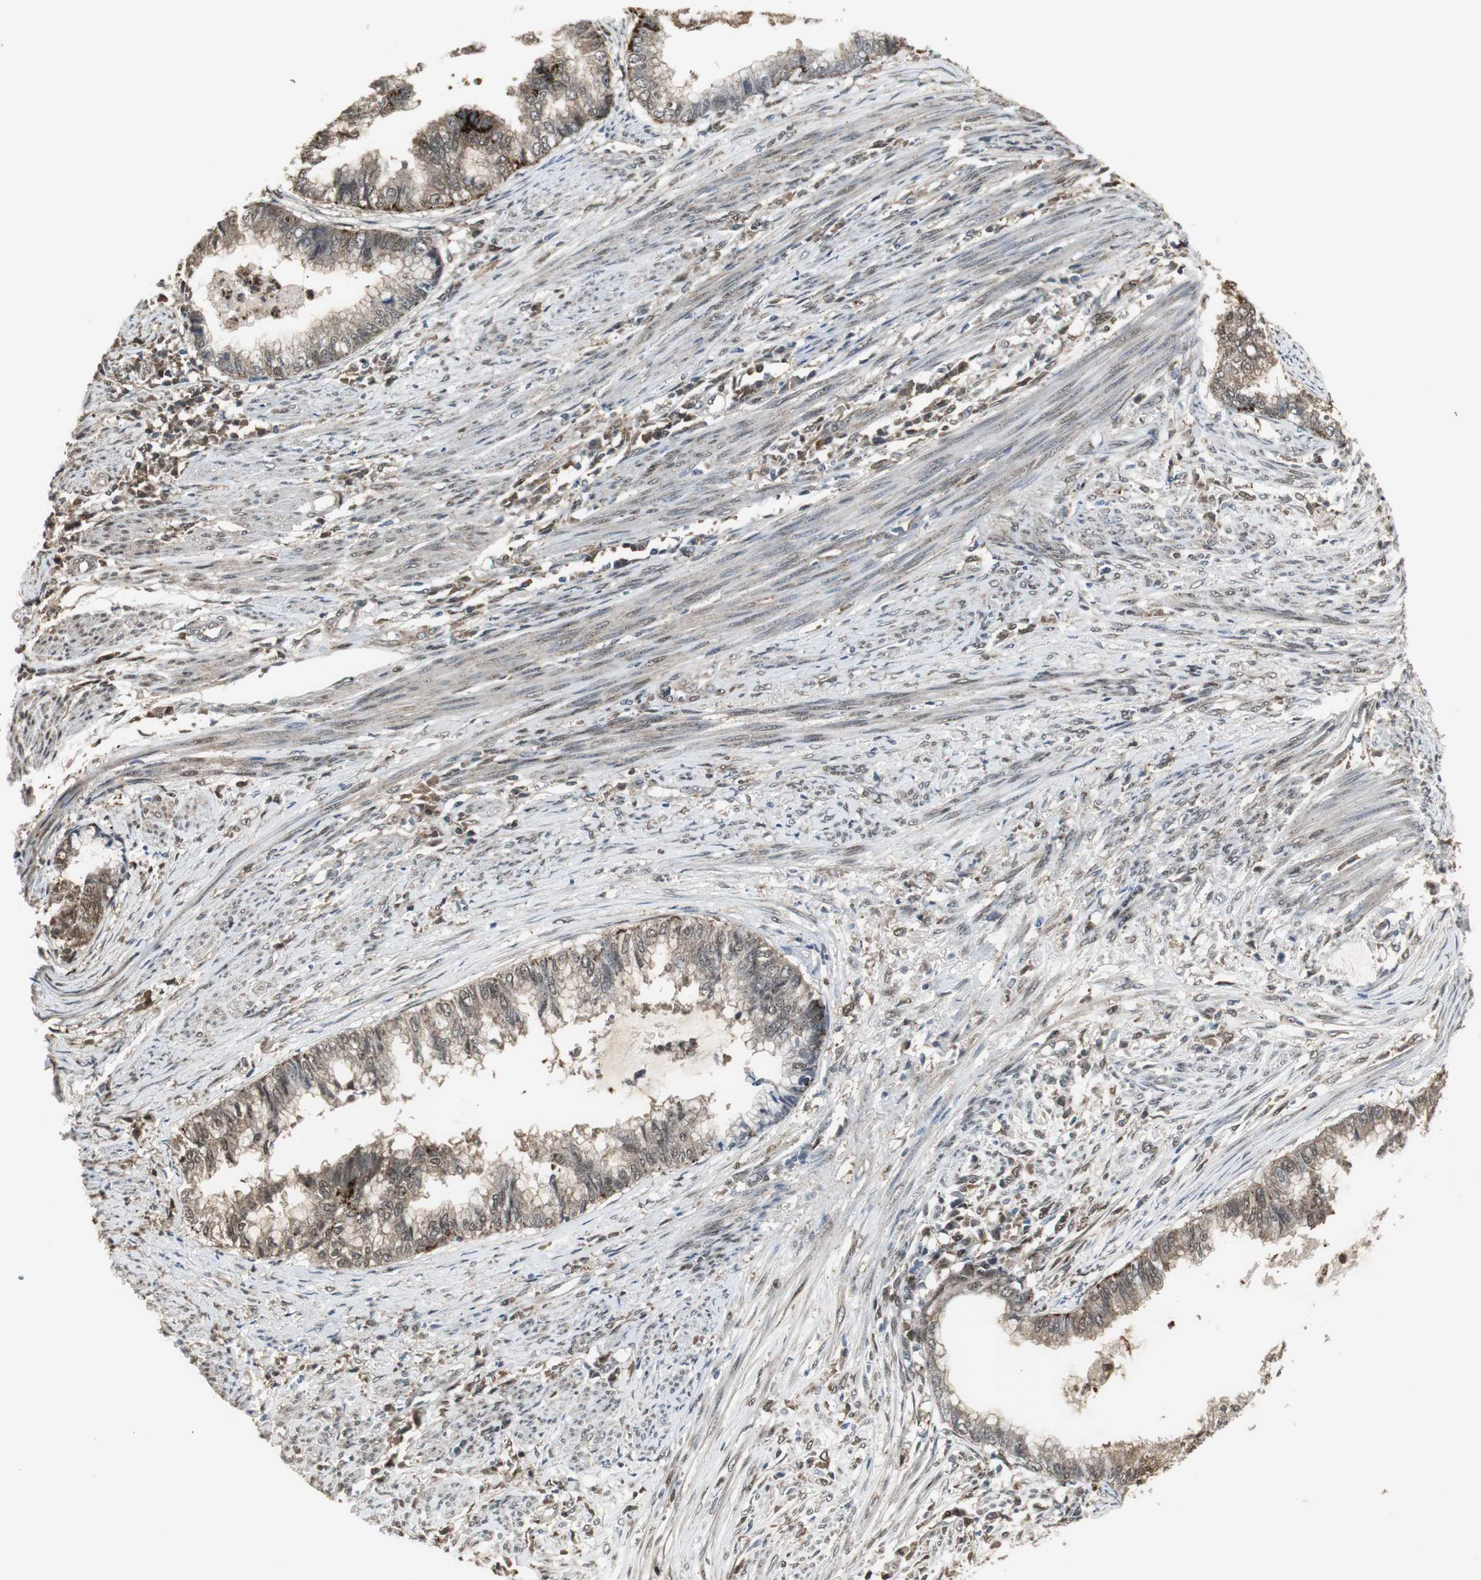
{"staining": {"intensity": "moderate", "quantity": ">75%", "location": "cytoplasmic/membranous,nuclear"}, "tissue": "endometrial cancer", "cell_type": "Tumor cells", "image_type": "cancer", "snomed": [{"axis": "morphology", "description": "Adenocarcinoma, NOS"}, {"axis": "topography", "description": "Endometrium"}], "caption": "Human endometrial cancer stained with a protein marker shows moderate staining in tumor cells.", "gene": "PLIN3", "patient": {"sex": "female", "age": 79}}